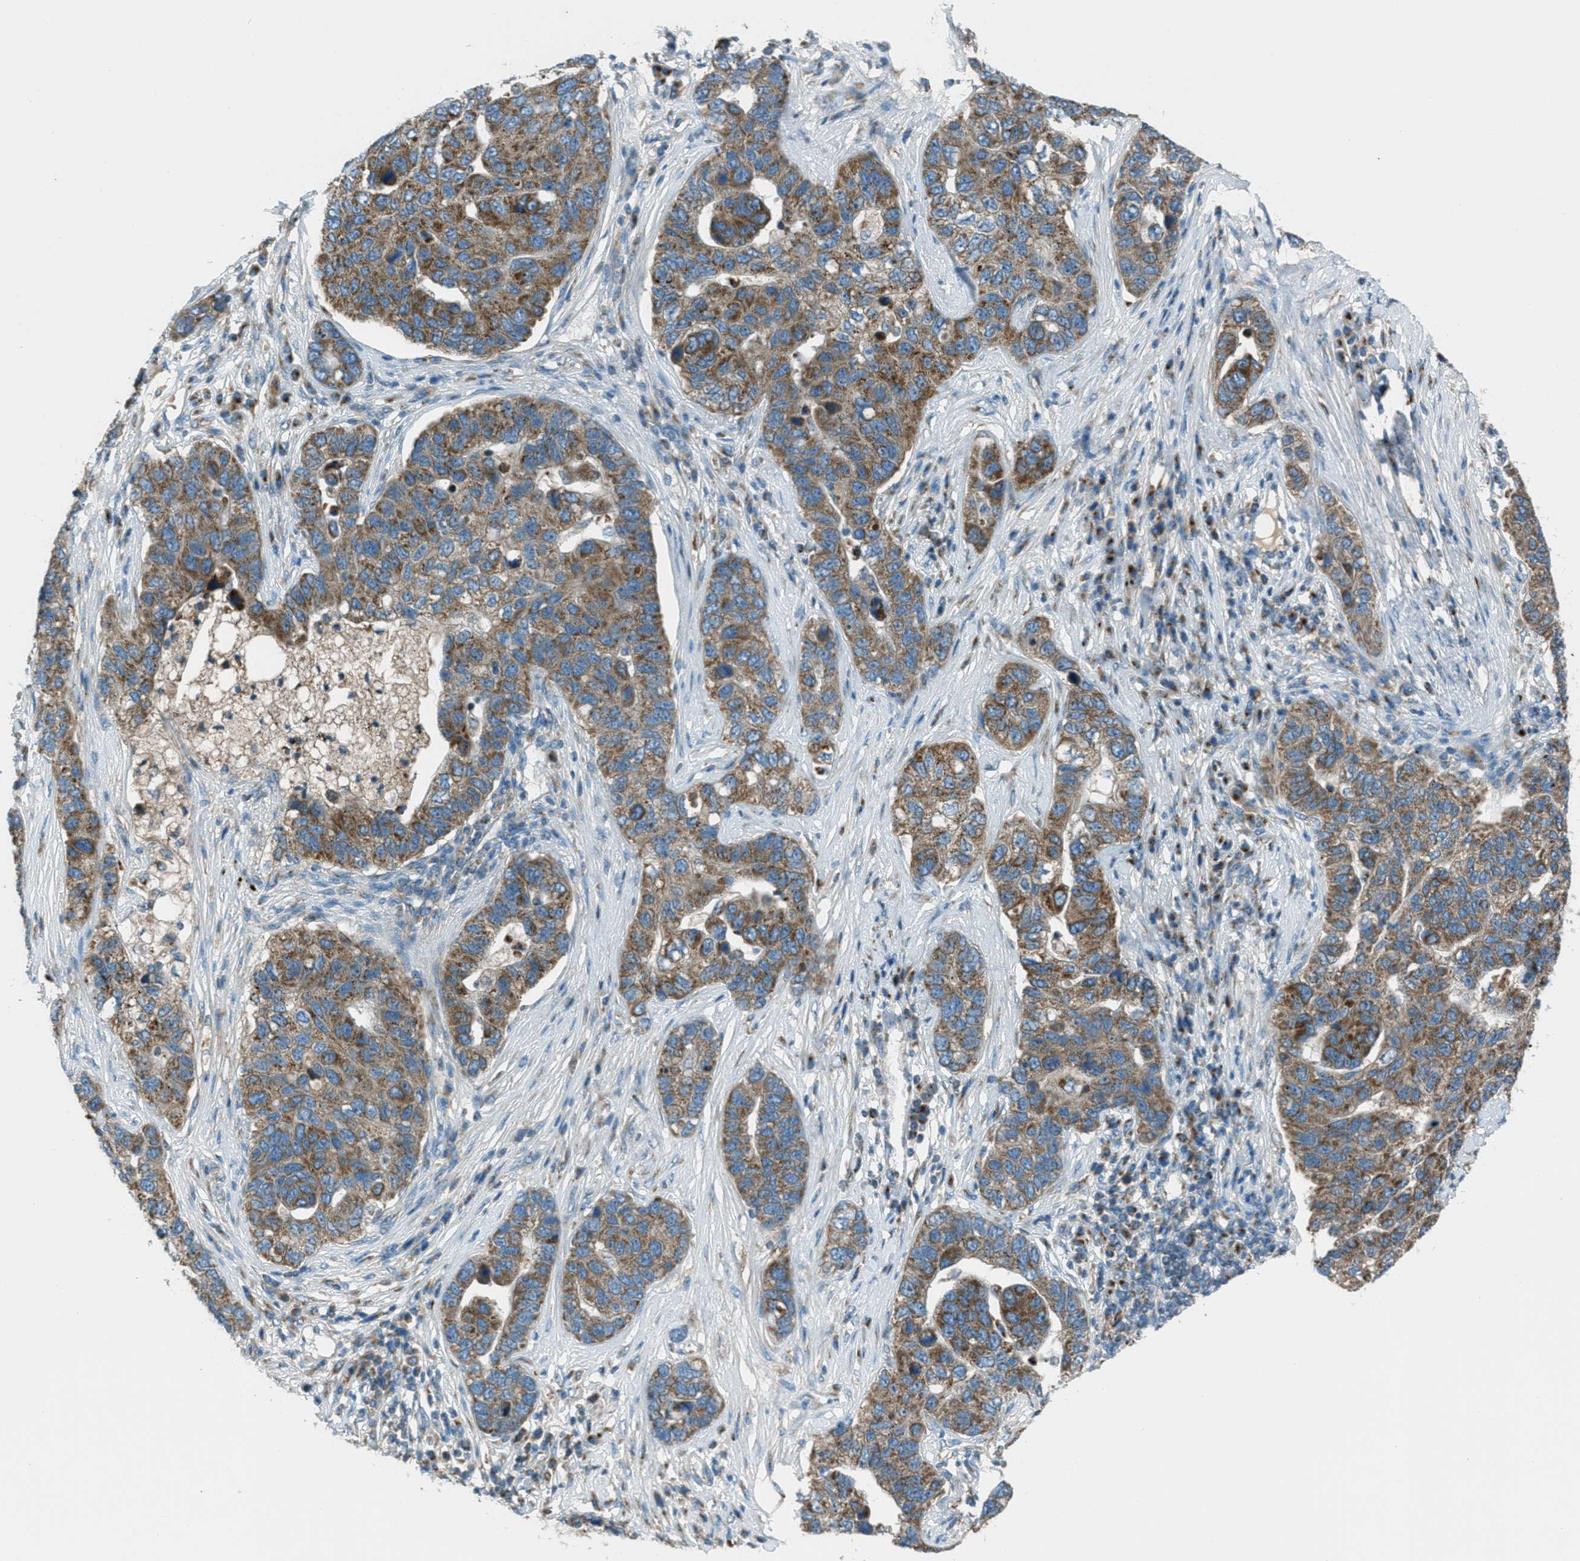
{"staining": {"intensity": "moderate", "quantity": ">75%", "location": "cytoplasmic/membranous"}, "tissue": "pancreatic cancer", "cell_type": "Tumor cells", "image_type": "cancer", "snomed": [{"axis": "morphology", "description": "Adenocarcinoma, NOS"}, {"axis": "topography", "description": "Pancreas"}], "caption": "Protein analysis of pancreatic cancer tissue demonstrates moderate cytoplasmic/membranous positivity in approximately >75% of tumor cells.", "gene": "BCKDK", "patient": {"sex": "female", "age": 61}}